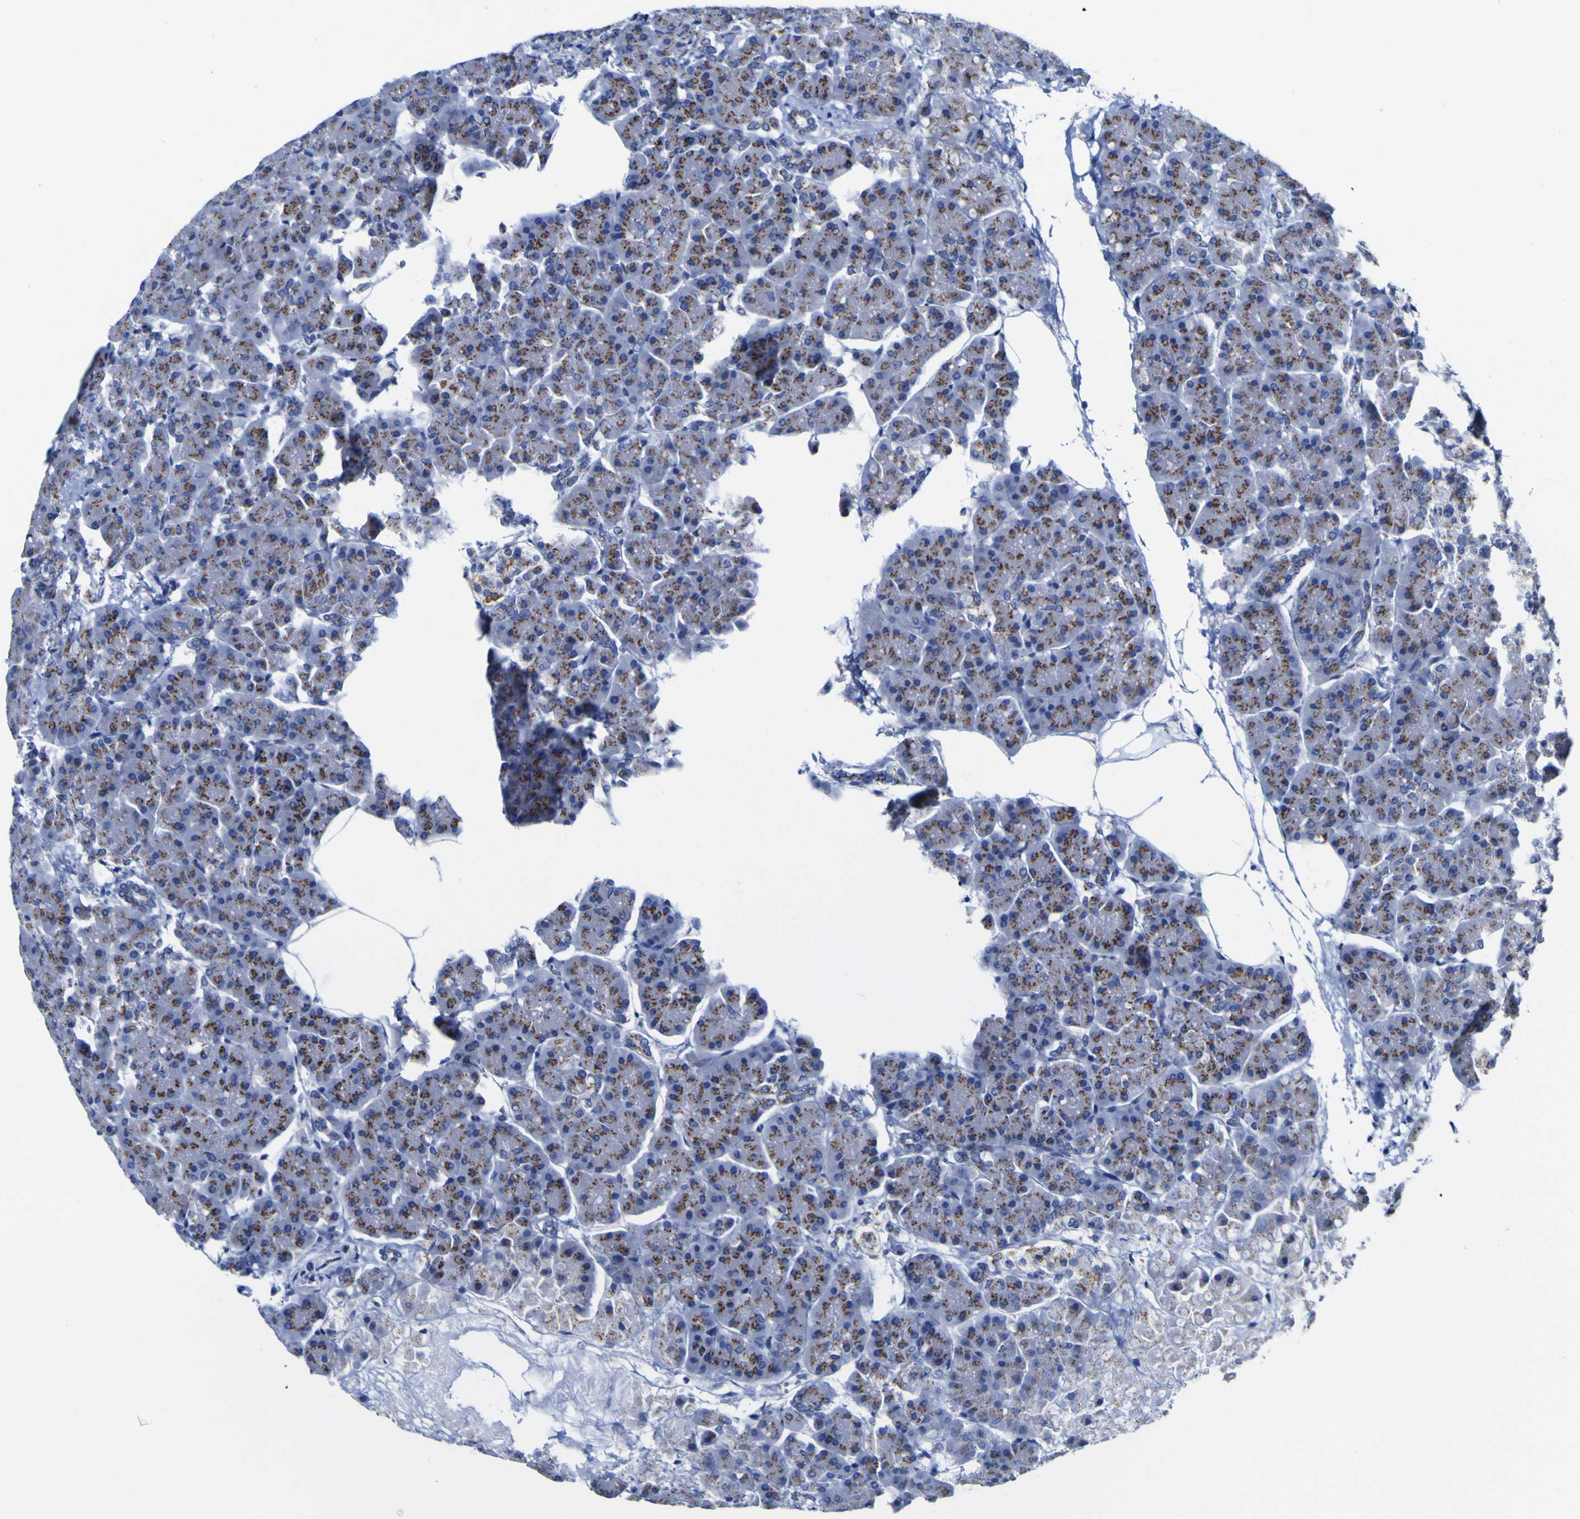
{"staining": {"intensity": "moderate", "quantity": ">75%", "location": "cytoplasmic/membranous"}, "tissue": "pancreas", "cell_type": "Exocrine glandular cells", "image_type": "normal", "snomed": [{"axis": "morphology", "description": "Normal tissue, NOS"}, {"axis": "topography", "description": "Pancreas"}], "caption": "Protein staining of benign pancreas shows moderate cytoplasmic/membranous staining in approximately >75% of exocrine glandular cells.", "gene": "GOLM1", "patient": {"sex": "female", "age": 70}}